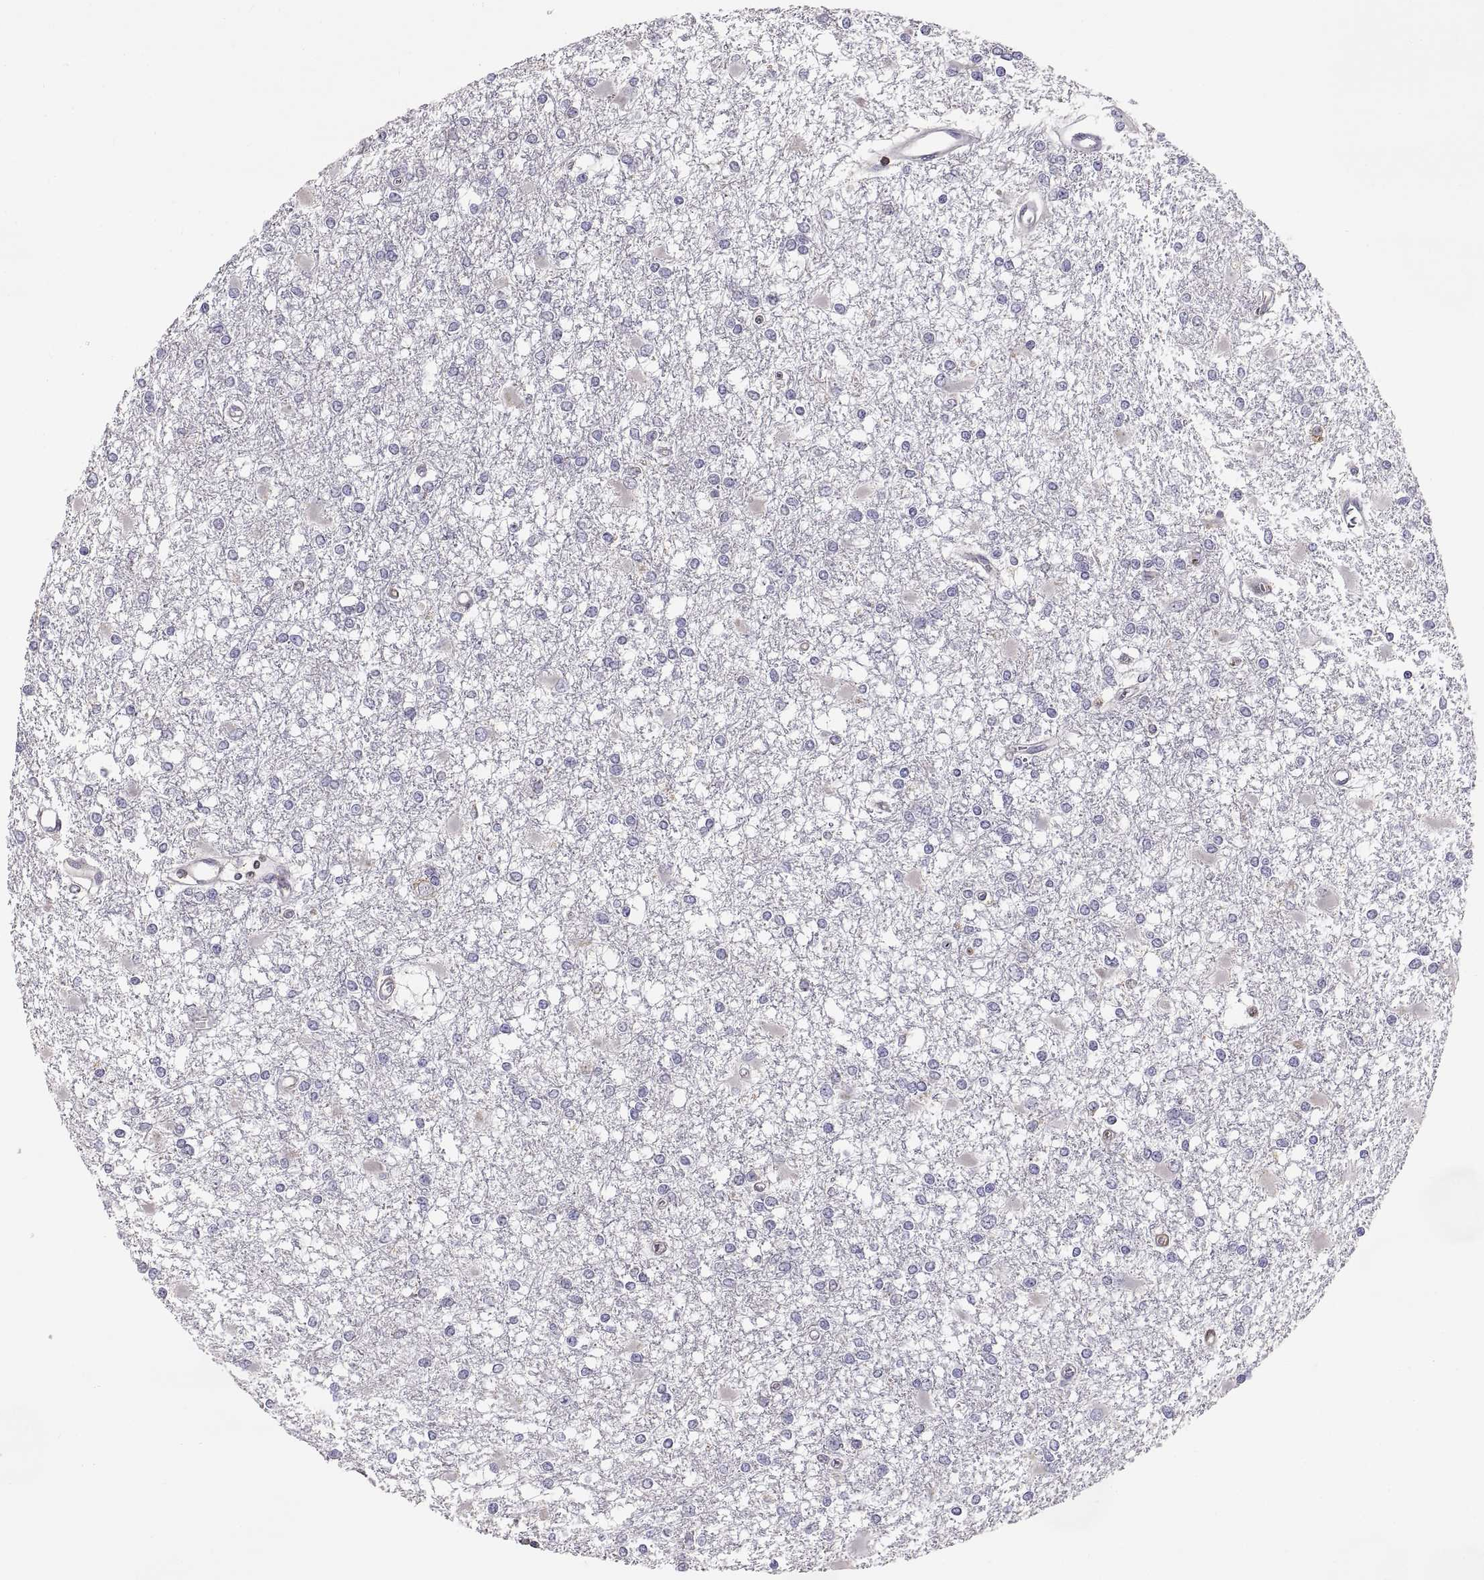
{"staining": {"intensity": "negative", "quantity": "none", "location": "none"}, "tissue": "glioma", "cell_type": "Tumor cells", "image_type": "cancer", "snomed": [{"axis": "morphology", "description": "Glioma, malignant, High grade"}, {"axis": "topography", "description": "Cerebral cortex"}], "caption": "An IHC micrograph of malignant glioma (high-grade) is shown. There is no staining in tumor cells of malignant glioma (high-grade).", "gene": "ERO1A", "patient": {"sex": "male", "age": 79}}